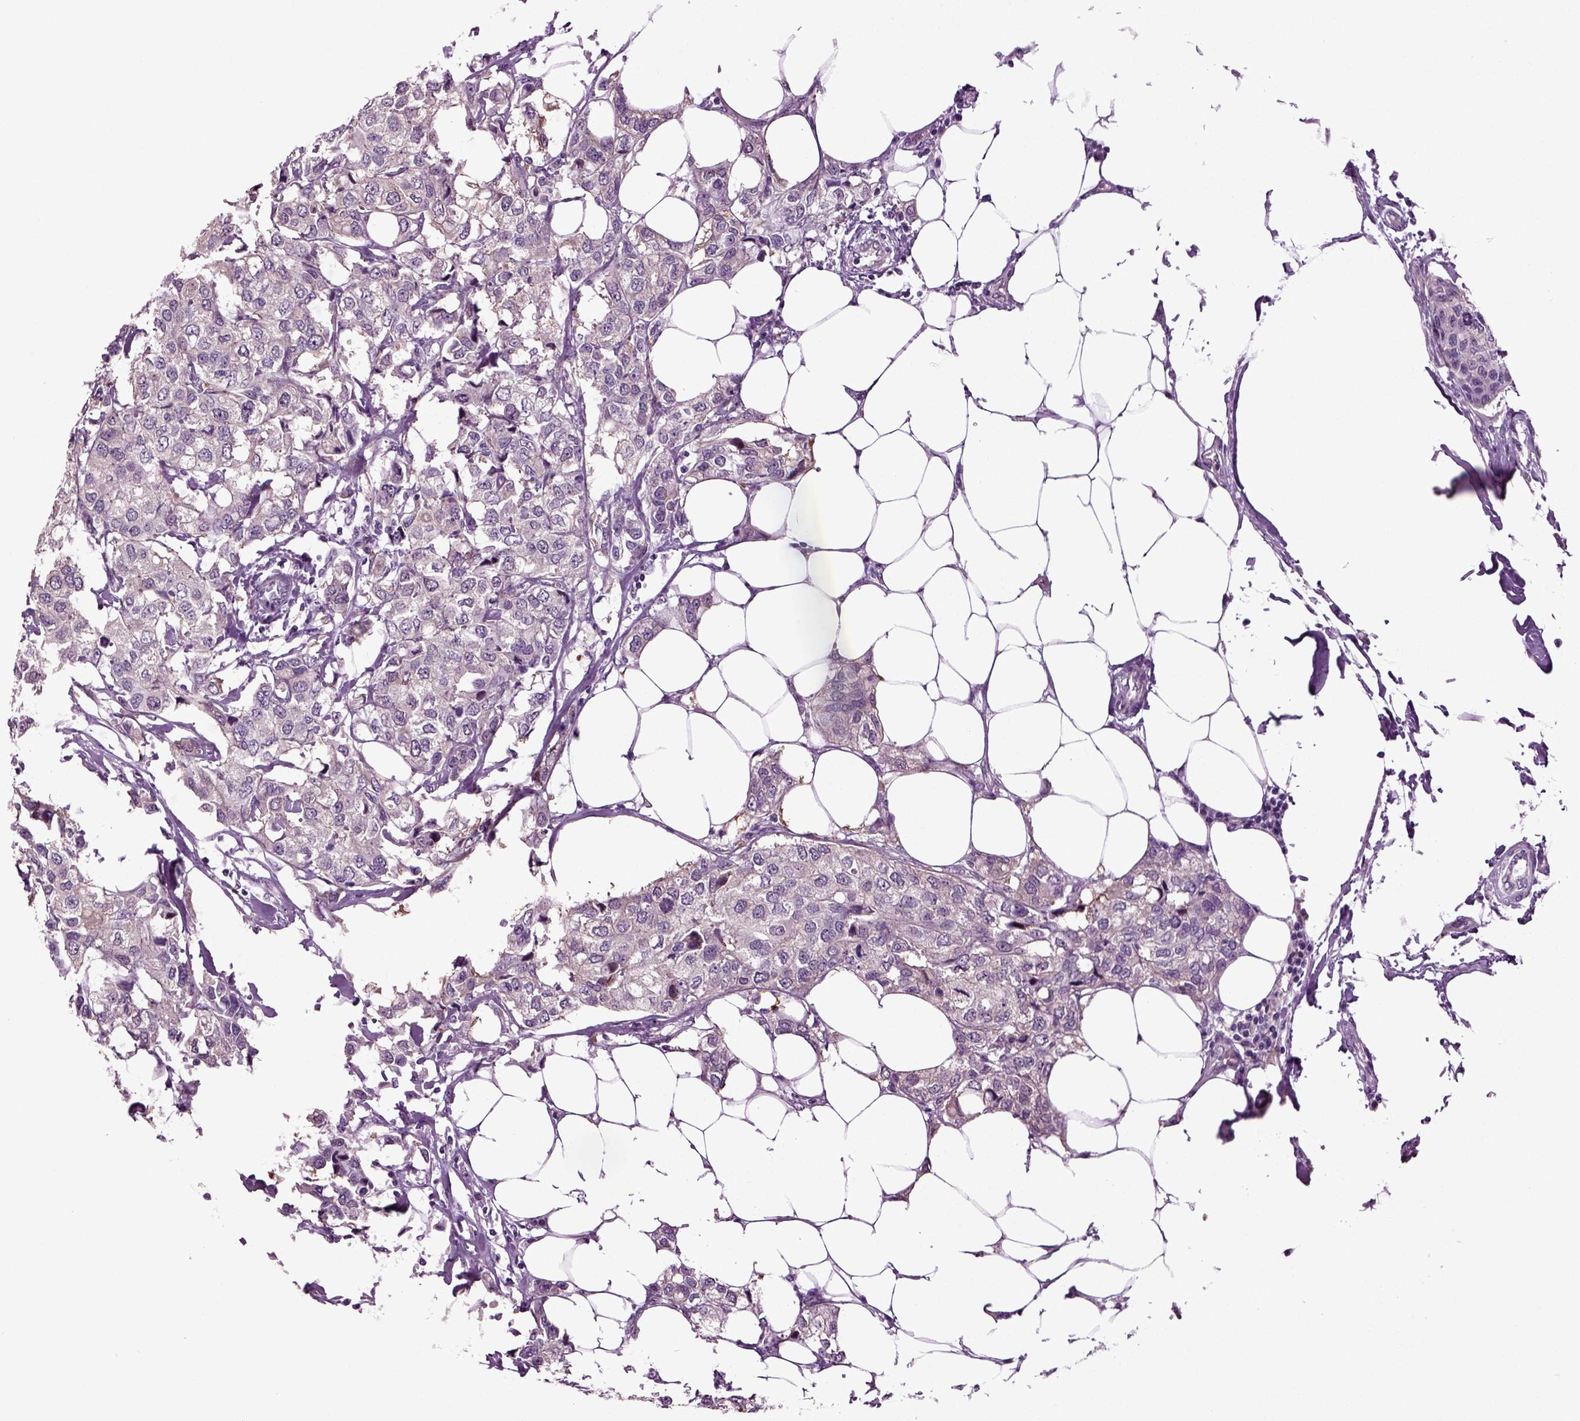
{"staining": {"intensity": "negative", "quantity": "none", "location": "none"}, "tissue": "breast cancer", "cell_type": "Tumor cells", "image_type": "cancer", "snomed": [{"axis": "morphology", "description": "Duct carcinoma"}, {"axis": "topography", "description": "Breast"}], "caption": "There is no significant positivity in tumor cells of breast cancer. (DAB IHC, high magnification).", "gene": "PLCH2", "patient": {"sex": "female", "age": 80}}